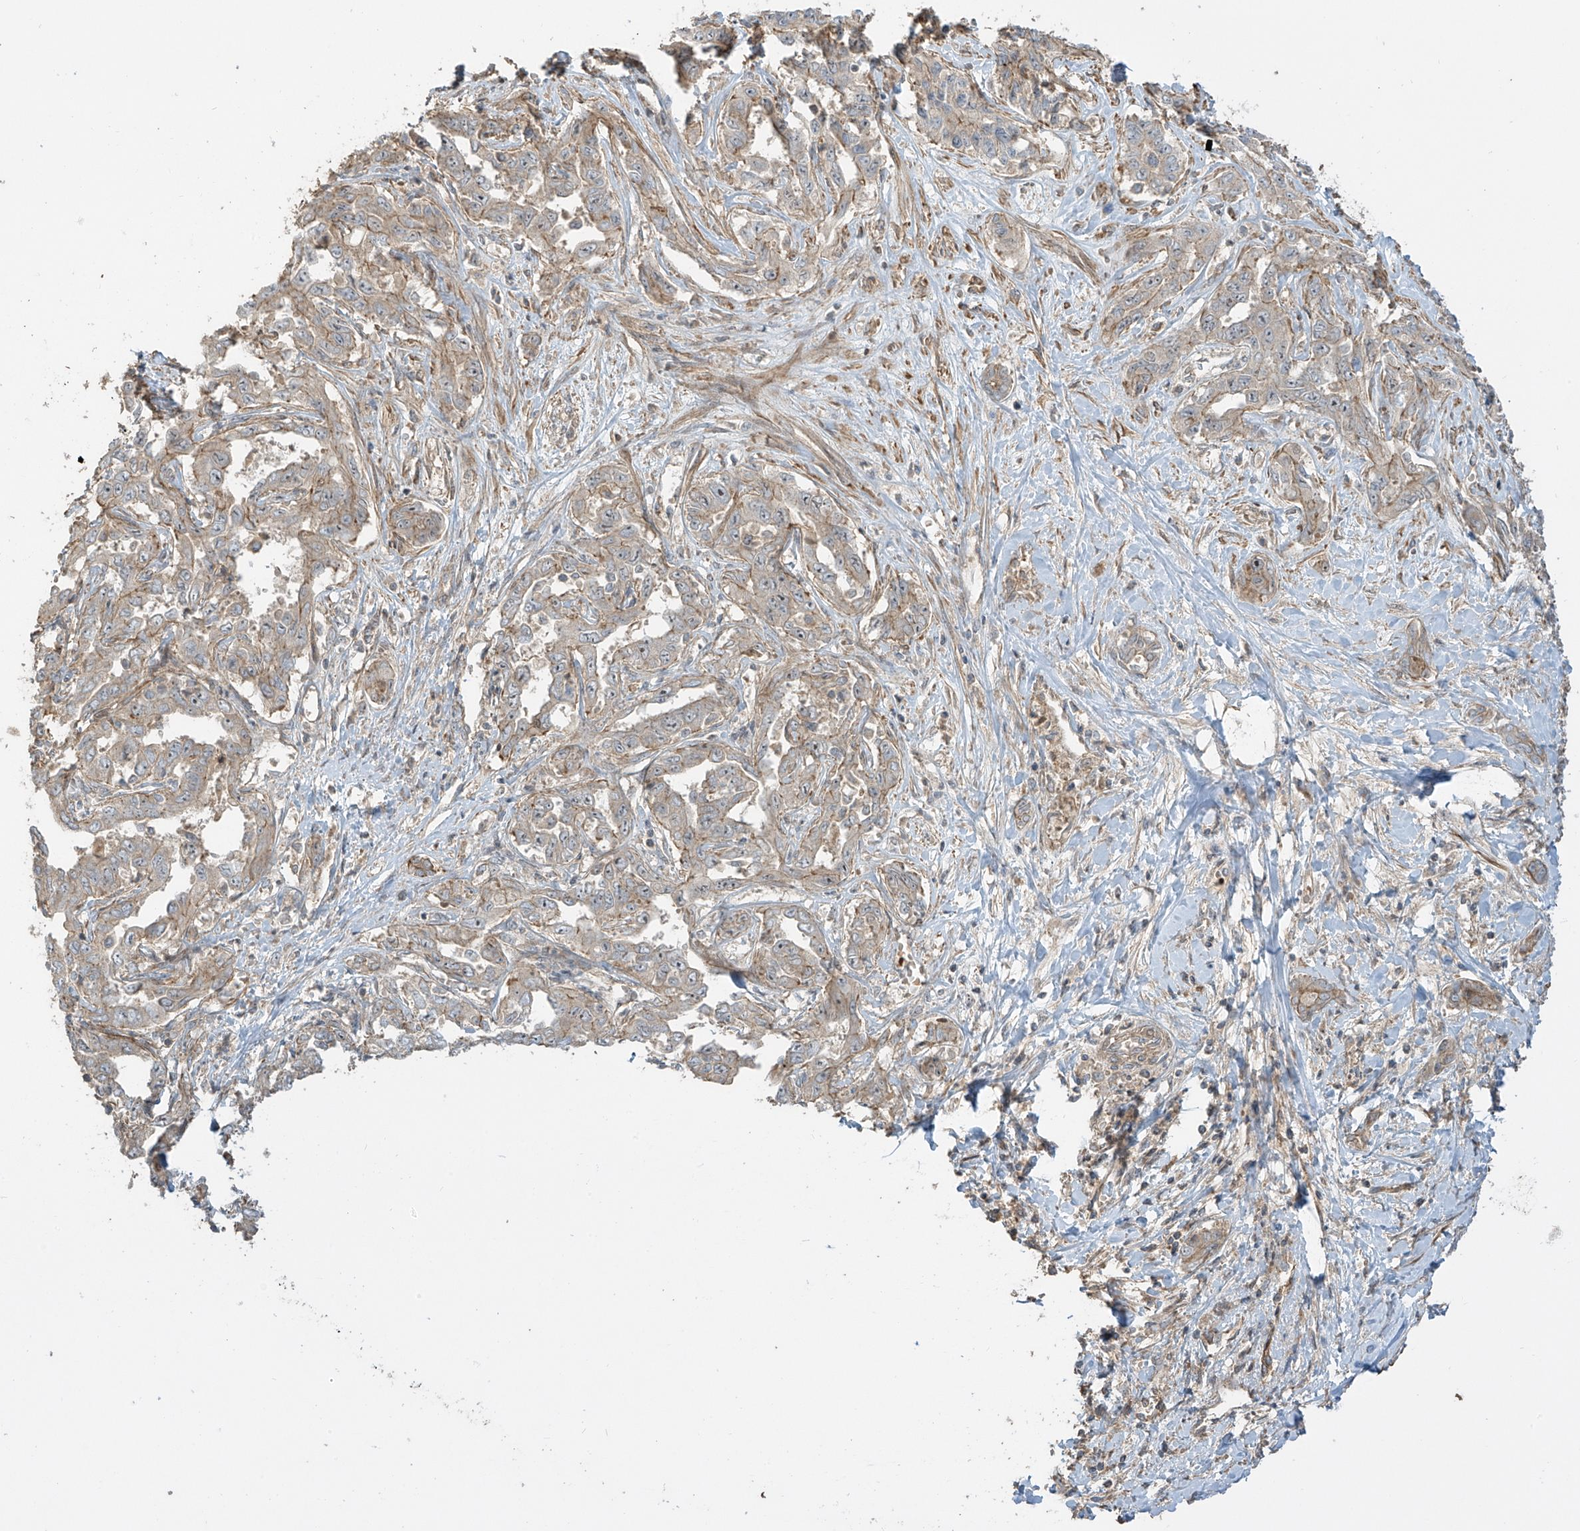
{"staining": {"intensity": "weak", "quantity": "25%-75%", "location": "cytoplasmic/membranous"}, "tissue": "liver cancer", "cell_type": "Tumor cells", "image_type": "cancer", "snomed": [{"axis": "morphology", "description": "Cholangiocarcinoma"}, {"axis": "topography", "description": "Liver"}], "caption": "Protein expression analysis of liver cancer (cholangiocarcinoma) exhibits weak cytoplasmic/membranous staining in approximately 25%-75% of tumor cells.", "gene": "ENTR1", "patient": {"sex": "male", "age": 59}}